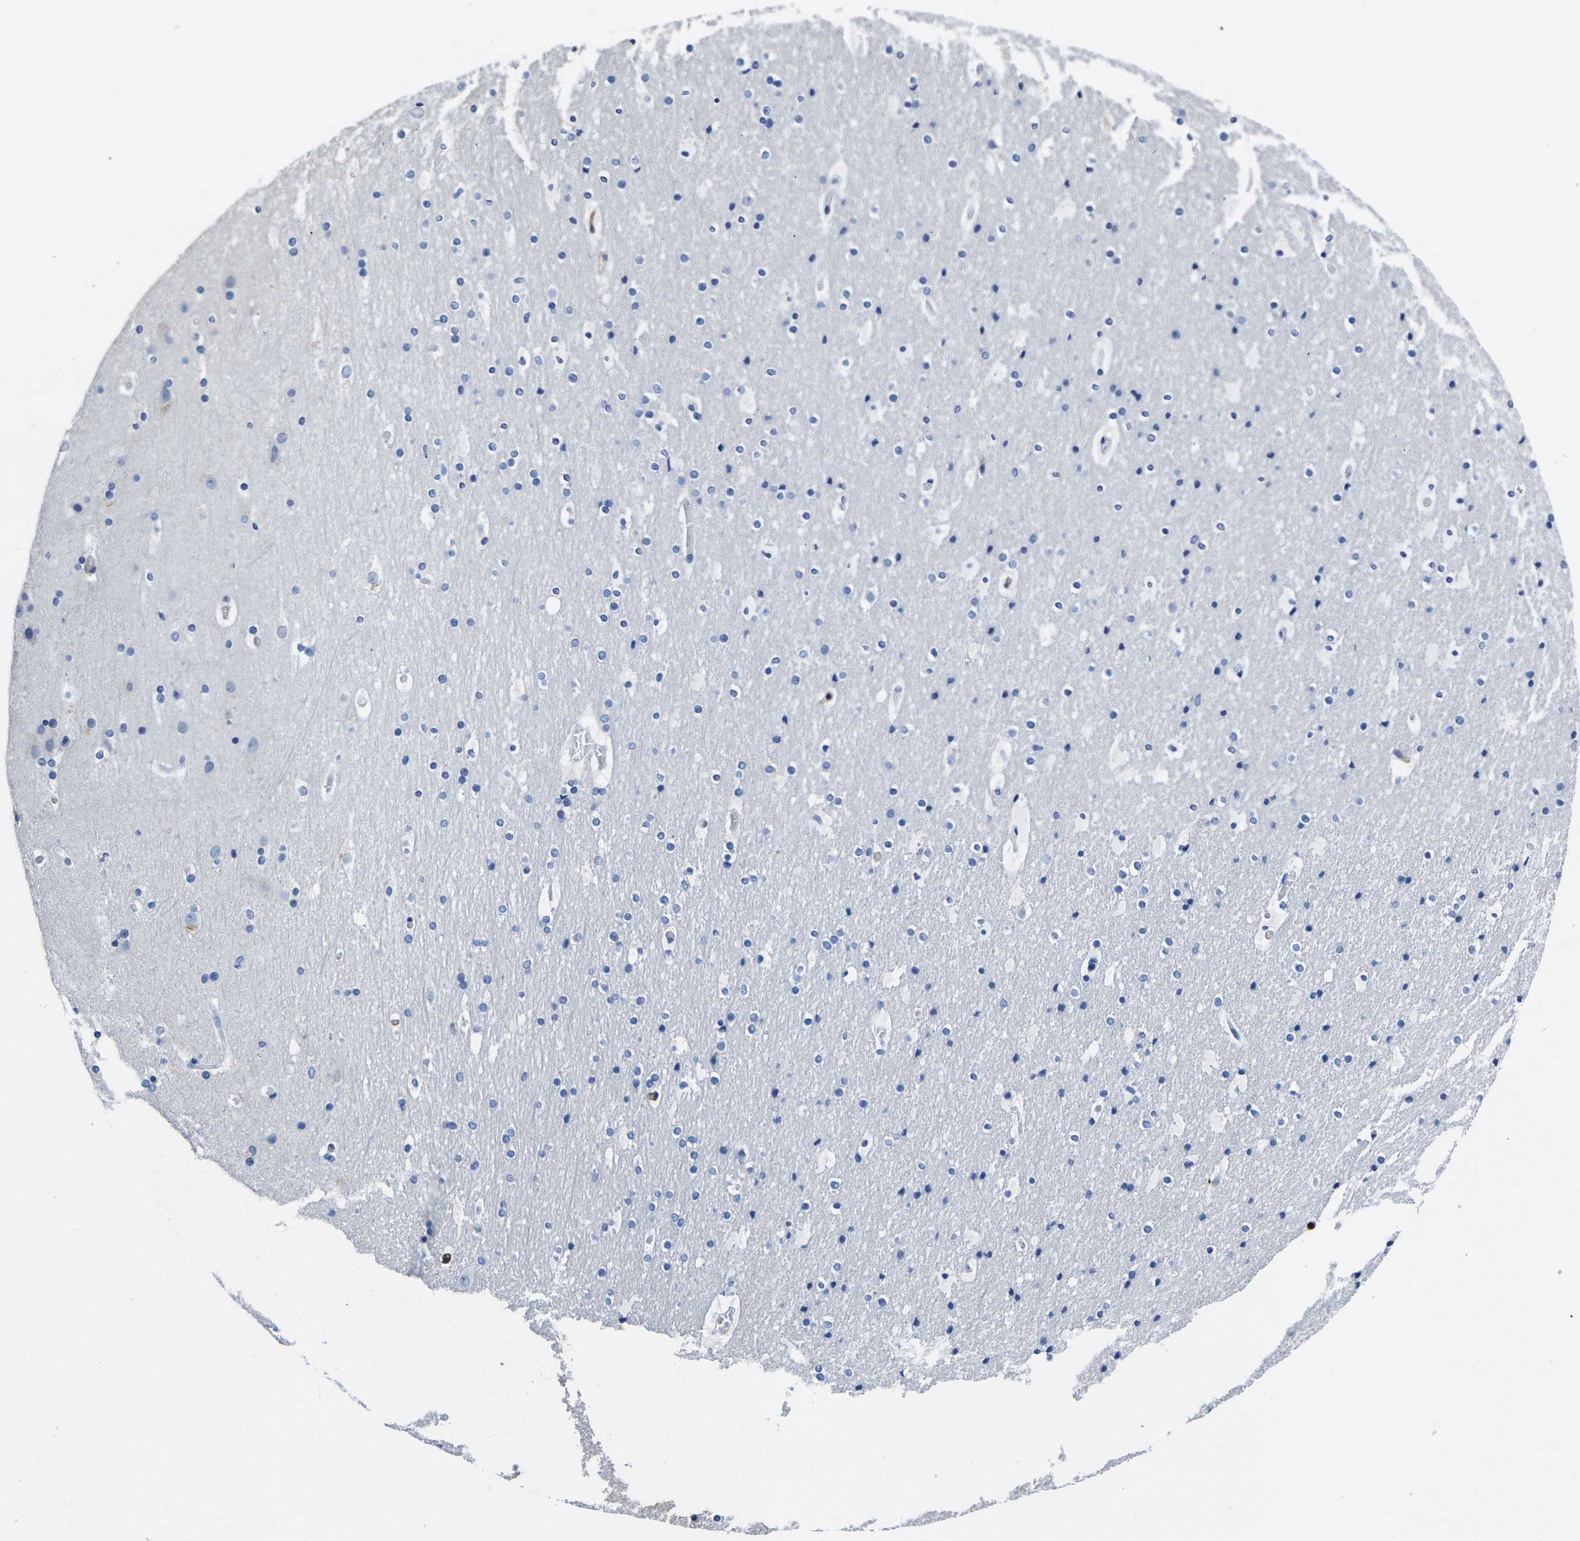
{"staining": {"intensity": "negative", "quantity": "none", "location": "none"}, "tissue": "cerebral cortex", "cell_type": "Endothelial cells", "image_type": "normal", "snomed": [{"axis": "morphology", "description": "Normal tissue, NOS"}, {"axis": "topography", "description": "Cerebral cortex"}], "caption": "Immunohistochemistry photomicrograph of benign cerebral cortex stained for a protein (brown), which exhibits no positivity in endothelial cells. (DAB IHC visualized using brightfield microscopy, high magnification).", "gene": "S100A9", "patient": {"sex": "male", "age": 57}}